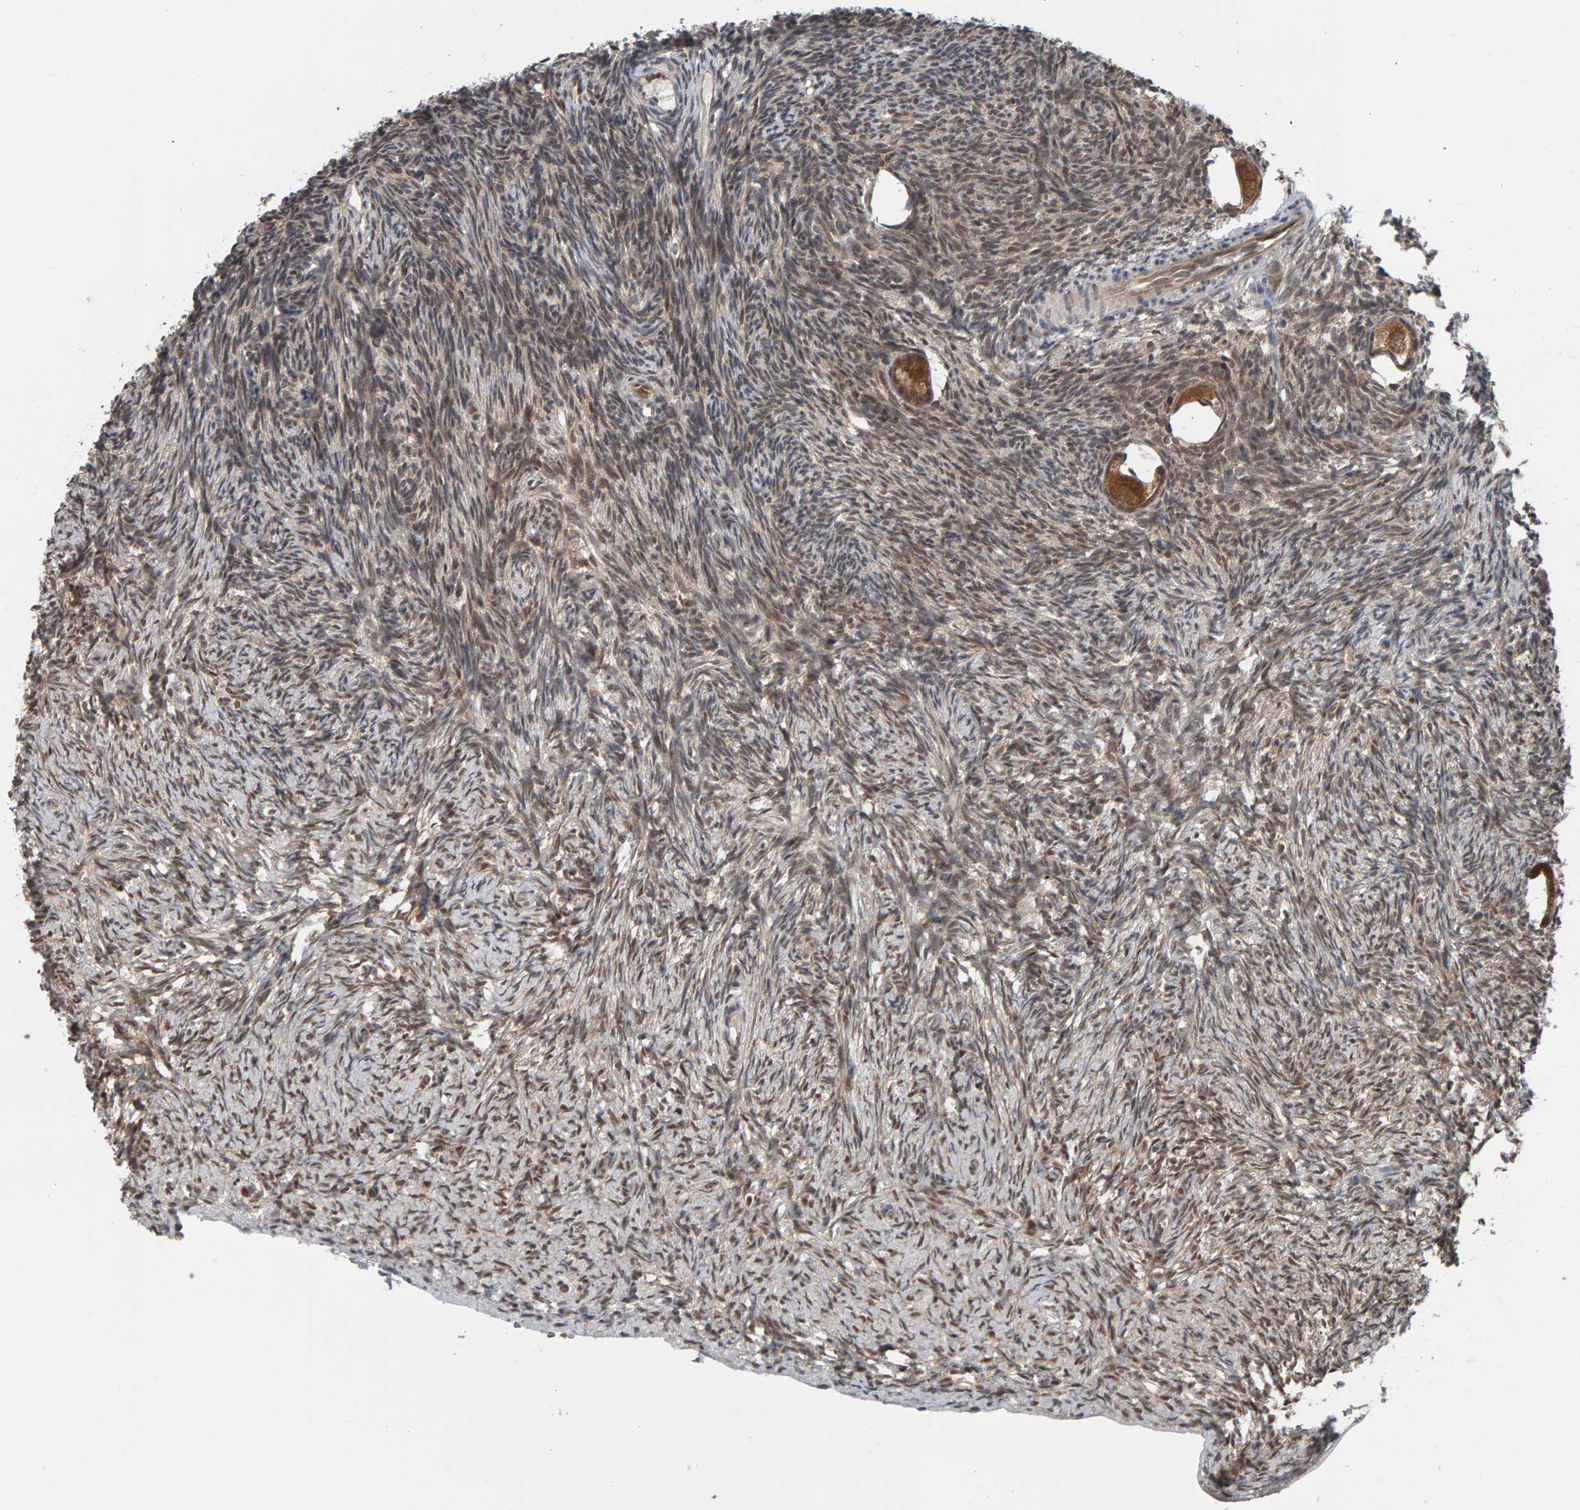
{"staining": {"intensity": "moderate", "quantity": ">75%", "location": "cytoplasmic/membranous"}, "tissue": "ovary", "cell_type": "Follicle cells", "image_type": "normal", "snomed": [{"axis": "morphology", "description": "Normal tissue, NOS"}, {"axis": "topography", "description": "Ovary"}], "caption": "Ovary stained with immunohistochemistry displays moderate cytoplasmic/membranous positivity in about >75% of follicle cells. The staining was performed using DAB, with brown indicating positive protein expression. Nuclei are stained blue with hematoxylin.", "gene": "COASY", "patient": {"sex": "female", "age": 34}}